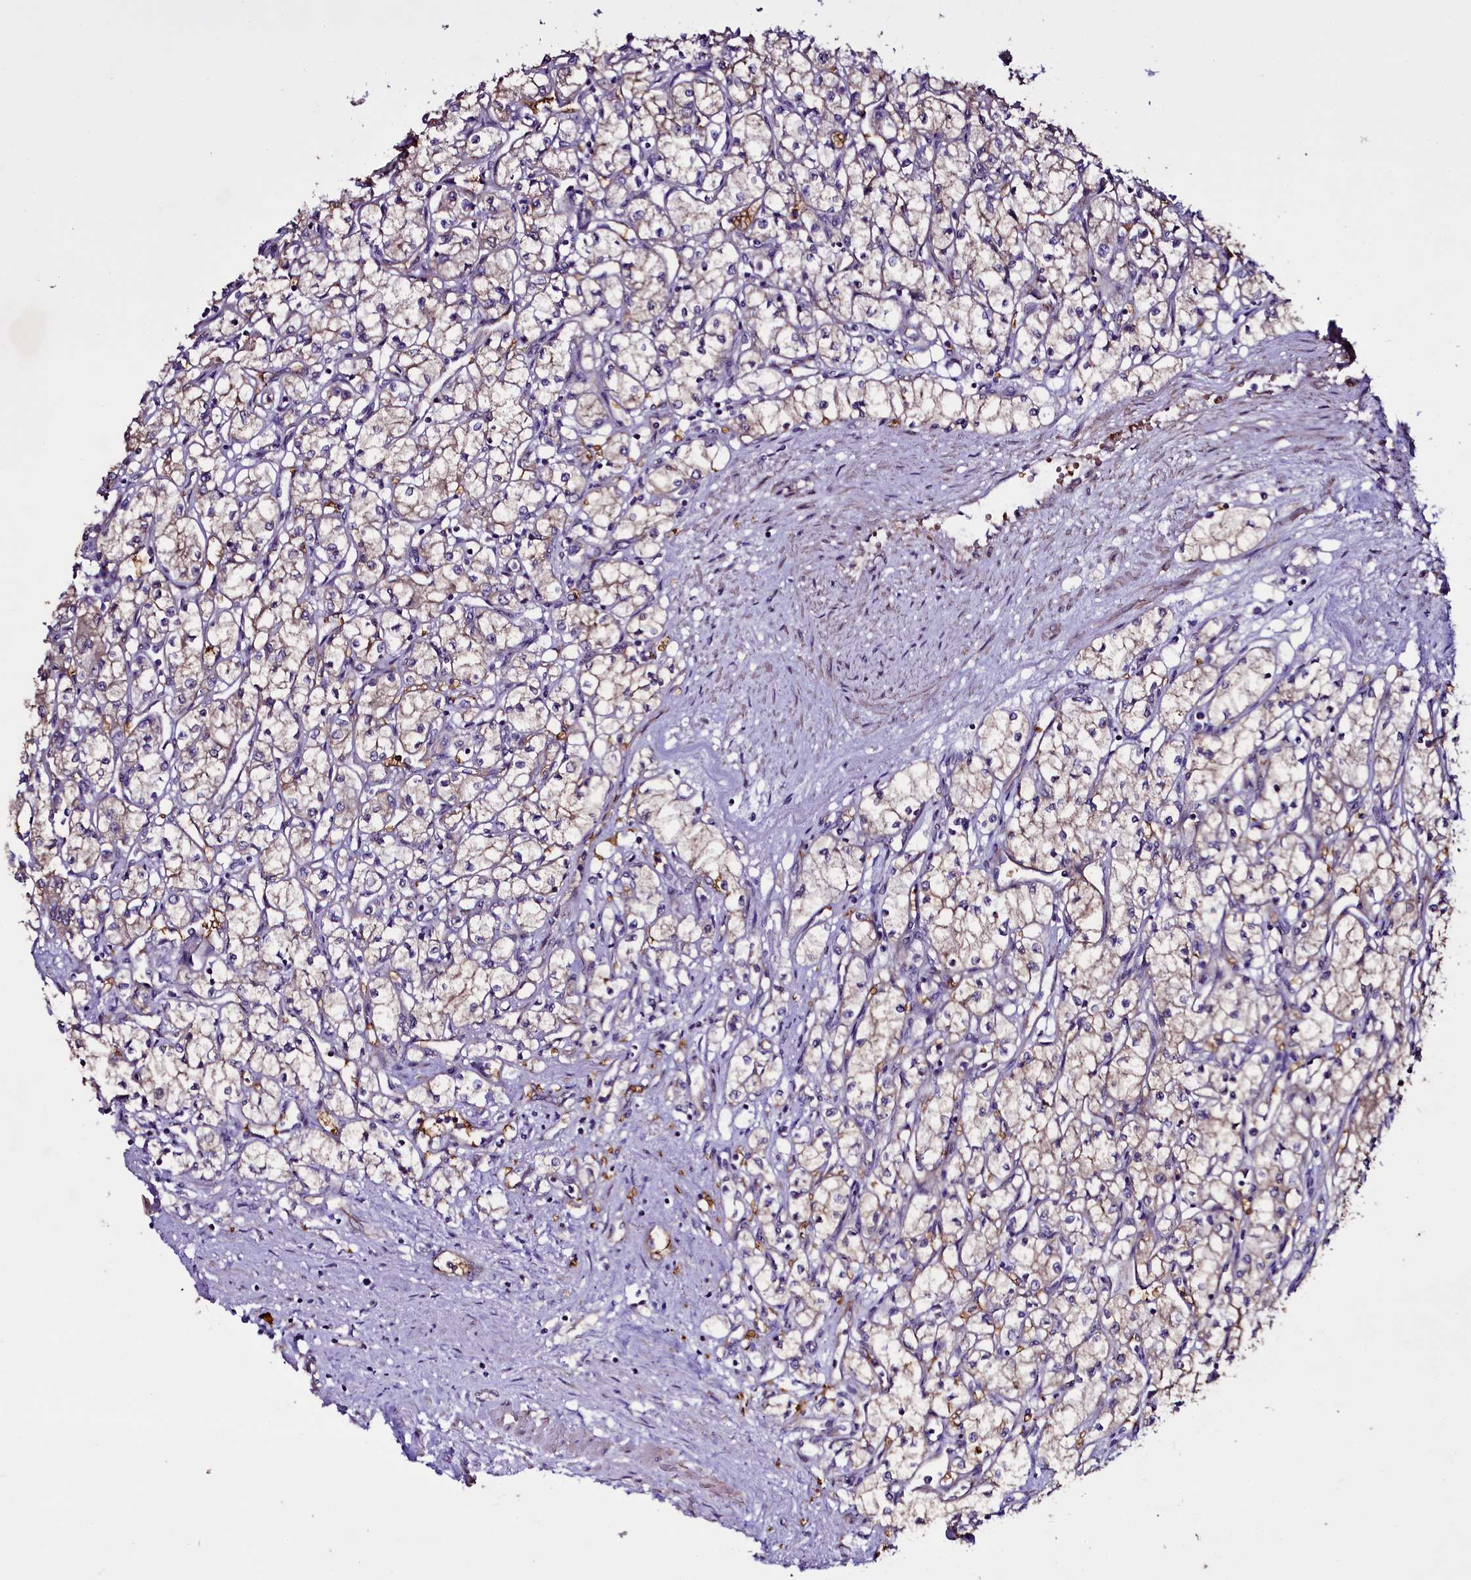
{"staining": {"intensity": "weak", "quantity": "<25%", "location": "cytoplasmic/membranous"}, "tissue": "renal cancer", "cell_type": "Tumor cells", "image_type": "cancer", "snomed": [{"axis": "morphology", "description": "Adenocarcinoma, NOS"}, {"axis": "topography", "description": "Kidney"}], "caption": "Tumor cells are negative for brown protein staining in renal adenocarcinoma. (Immunohistochemistry, brightfield microscopy, high magnification).", "gene": "MEX3C", "patient": {"sex": "male", "age": 59}}